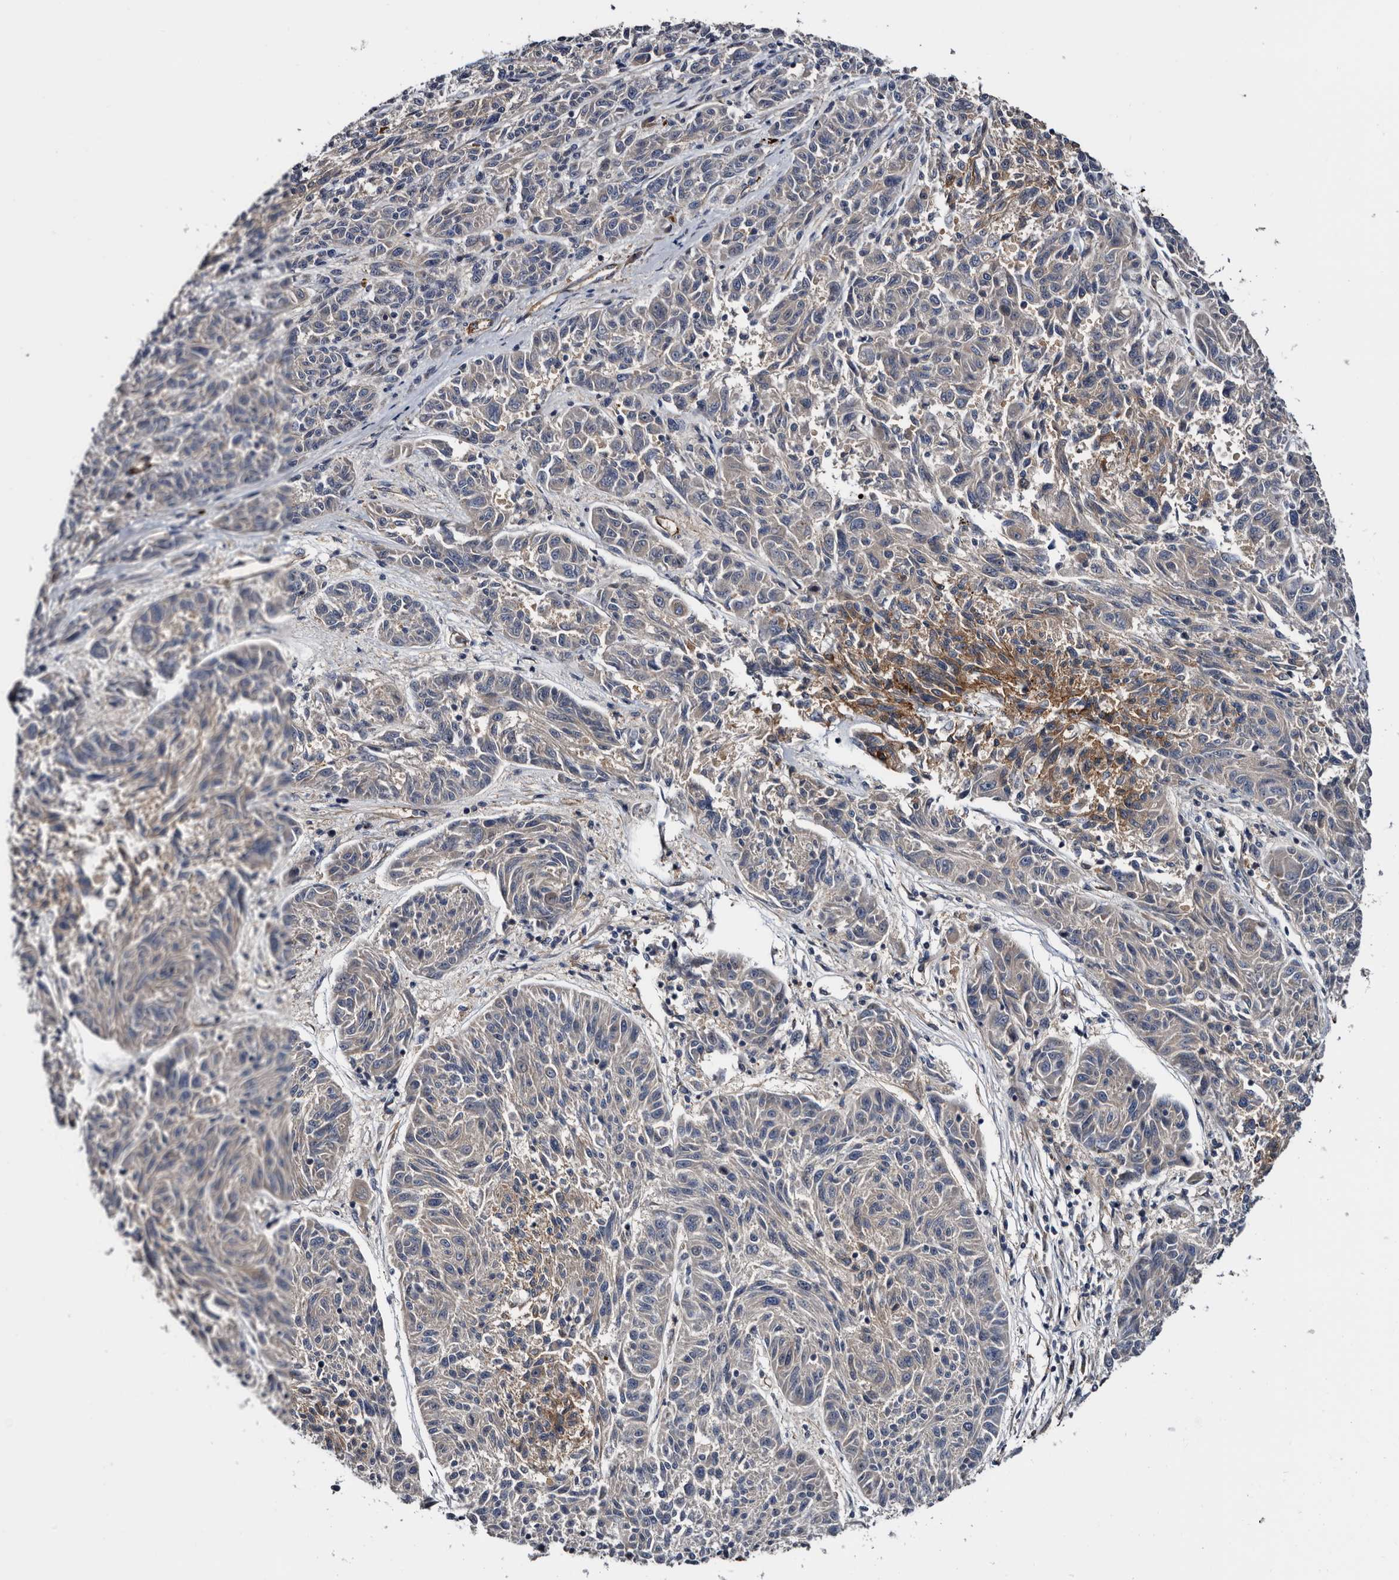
{"staining": {"intensity": "moderate", "quantity": "<25%", "location": "cytoplasmic/membranous"}, "tissue": "melanoma", "cell_type": "Tumor cells", "image_type": "cancer", "snomed": [{"axis": "morphology", "description": "Malignant melanoma, NOS"}, {"axis": "topography", "description": "Skin"}], "caption": "Malignant melanoma stained for a protein displays moderate cytoplasmic/membranous positivity in tumor cells.", "gene": "TSPAN17", "patient": {"sex": "male", "age": 53}}